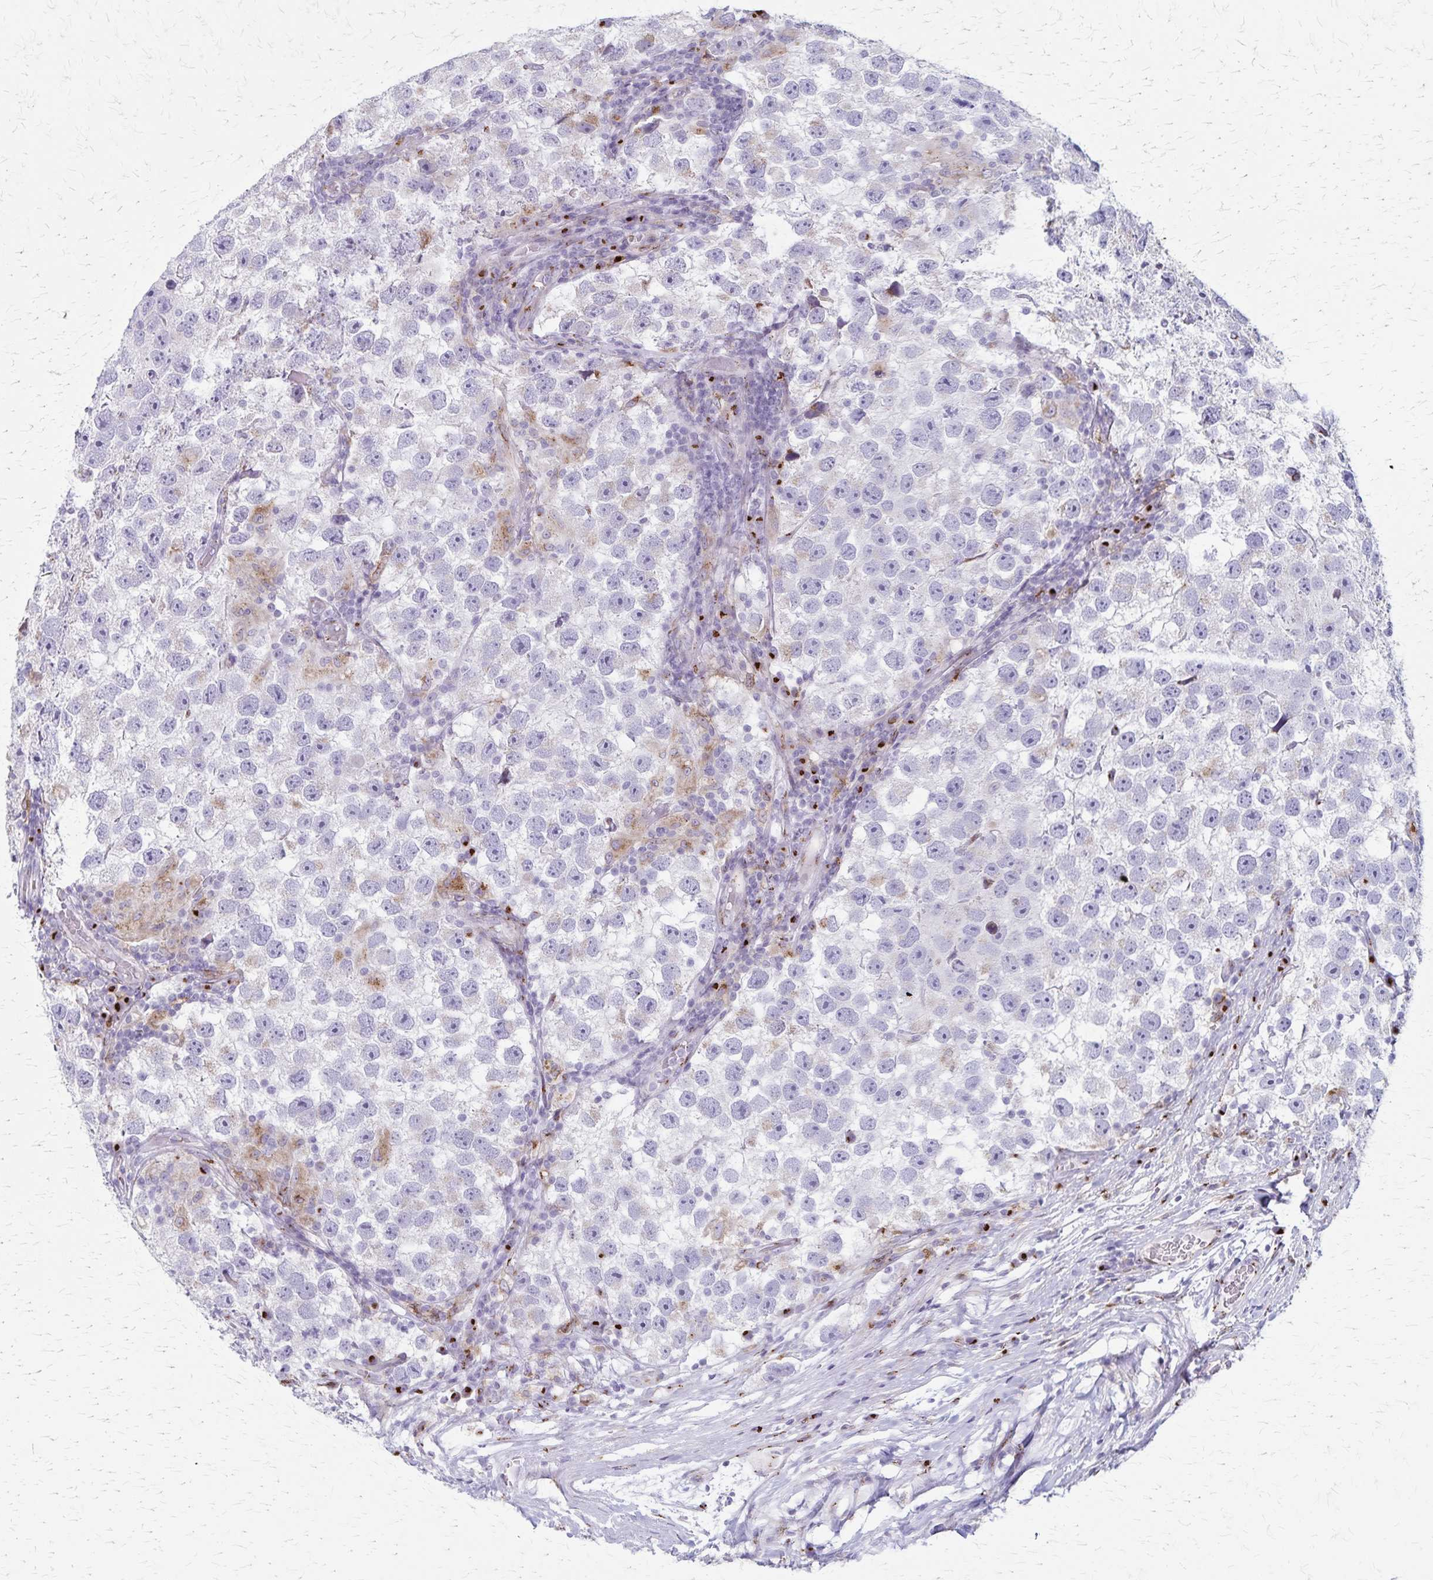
{"staining": {"intensity": "negative", "quantity": "none", "location": "none"}, "tissue": "testis cancer", "cell_type": "Tumor cells", "image_type": "cancer", "snomed": [{"axis": "morphology", "description": "Seminoma, NOS"}, {"axis": "topography", "description": "Testis"}], "caption": "DAB immunohistochemical staining of testis cancer reveals no significant expression in tumor cells. The staining is performed using DAB brown chromogen with nuclei counter-stained in using hematoxylin.", "gene": "MCFD2", "patient": {"sex": "male", "age": 26}}